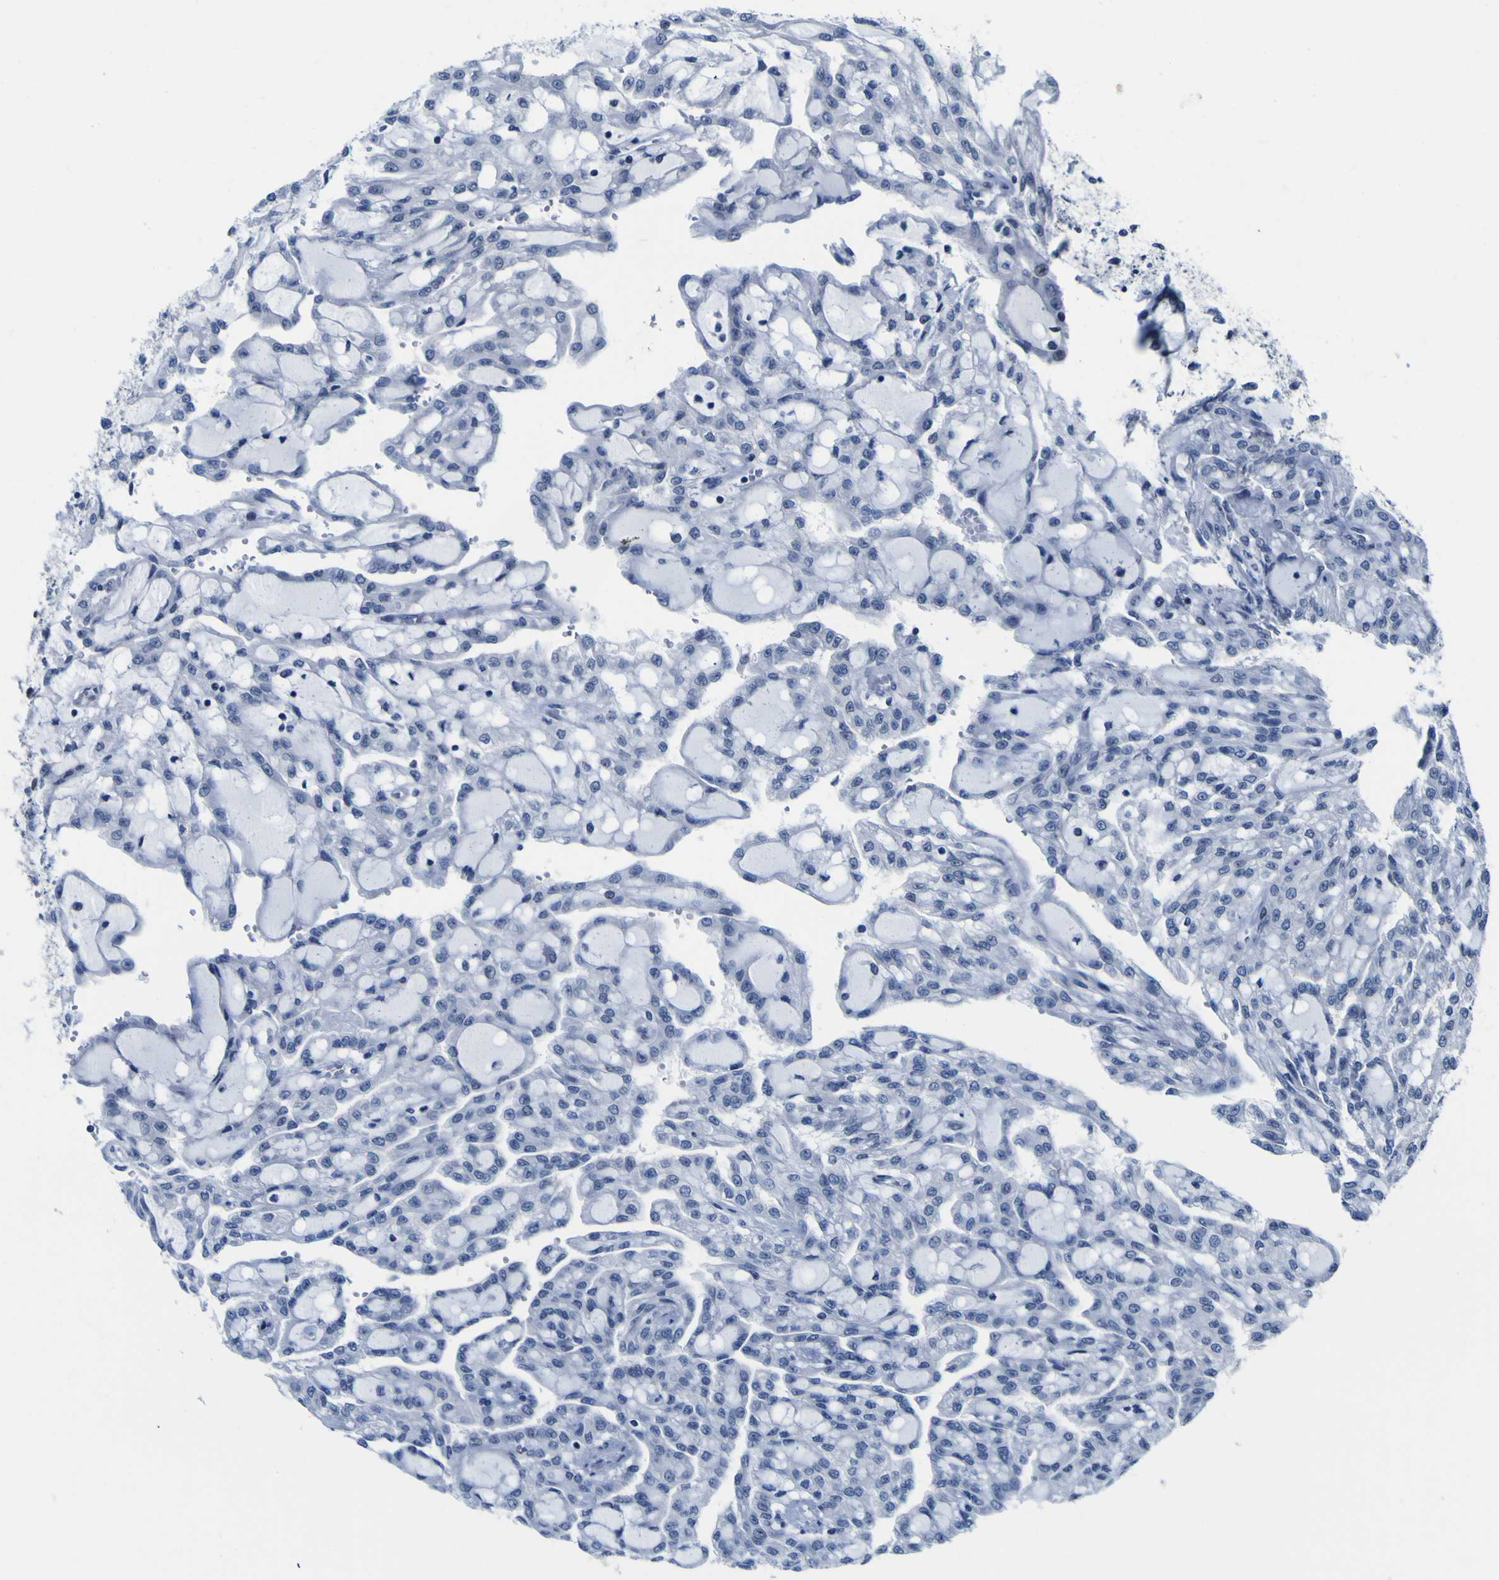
{"staining": {"intensity": "negative", "quantity": "none", "location": "none"}, "tissue": "renal cancer", "cell_type": "Tumor cells", "image_type": "cancer", "snomed": [{"axis": "morphology", "description": "Adenocarcinoma, NOS"}, {"axis": "topography", "description": "Kidney"}], "caption": "The micrograph demonstrates no staining of tumor cells in adenocarcinoma (renal).", "gene": "MBD3", "patient": {"sex": "male", "age": 63}}